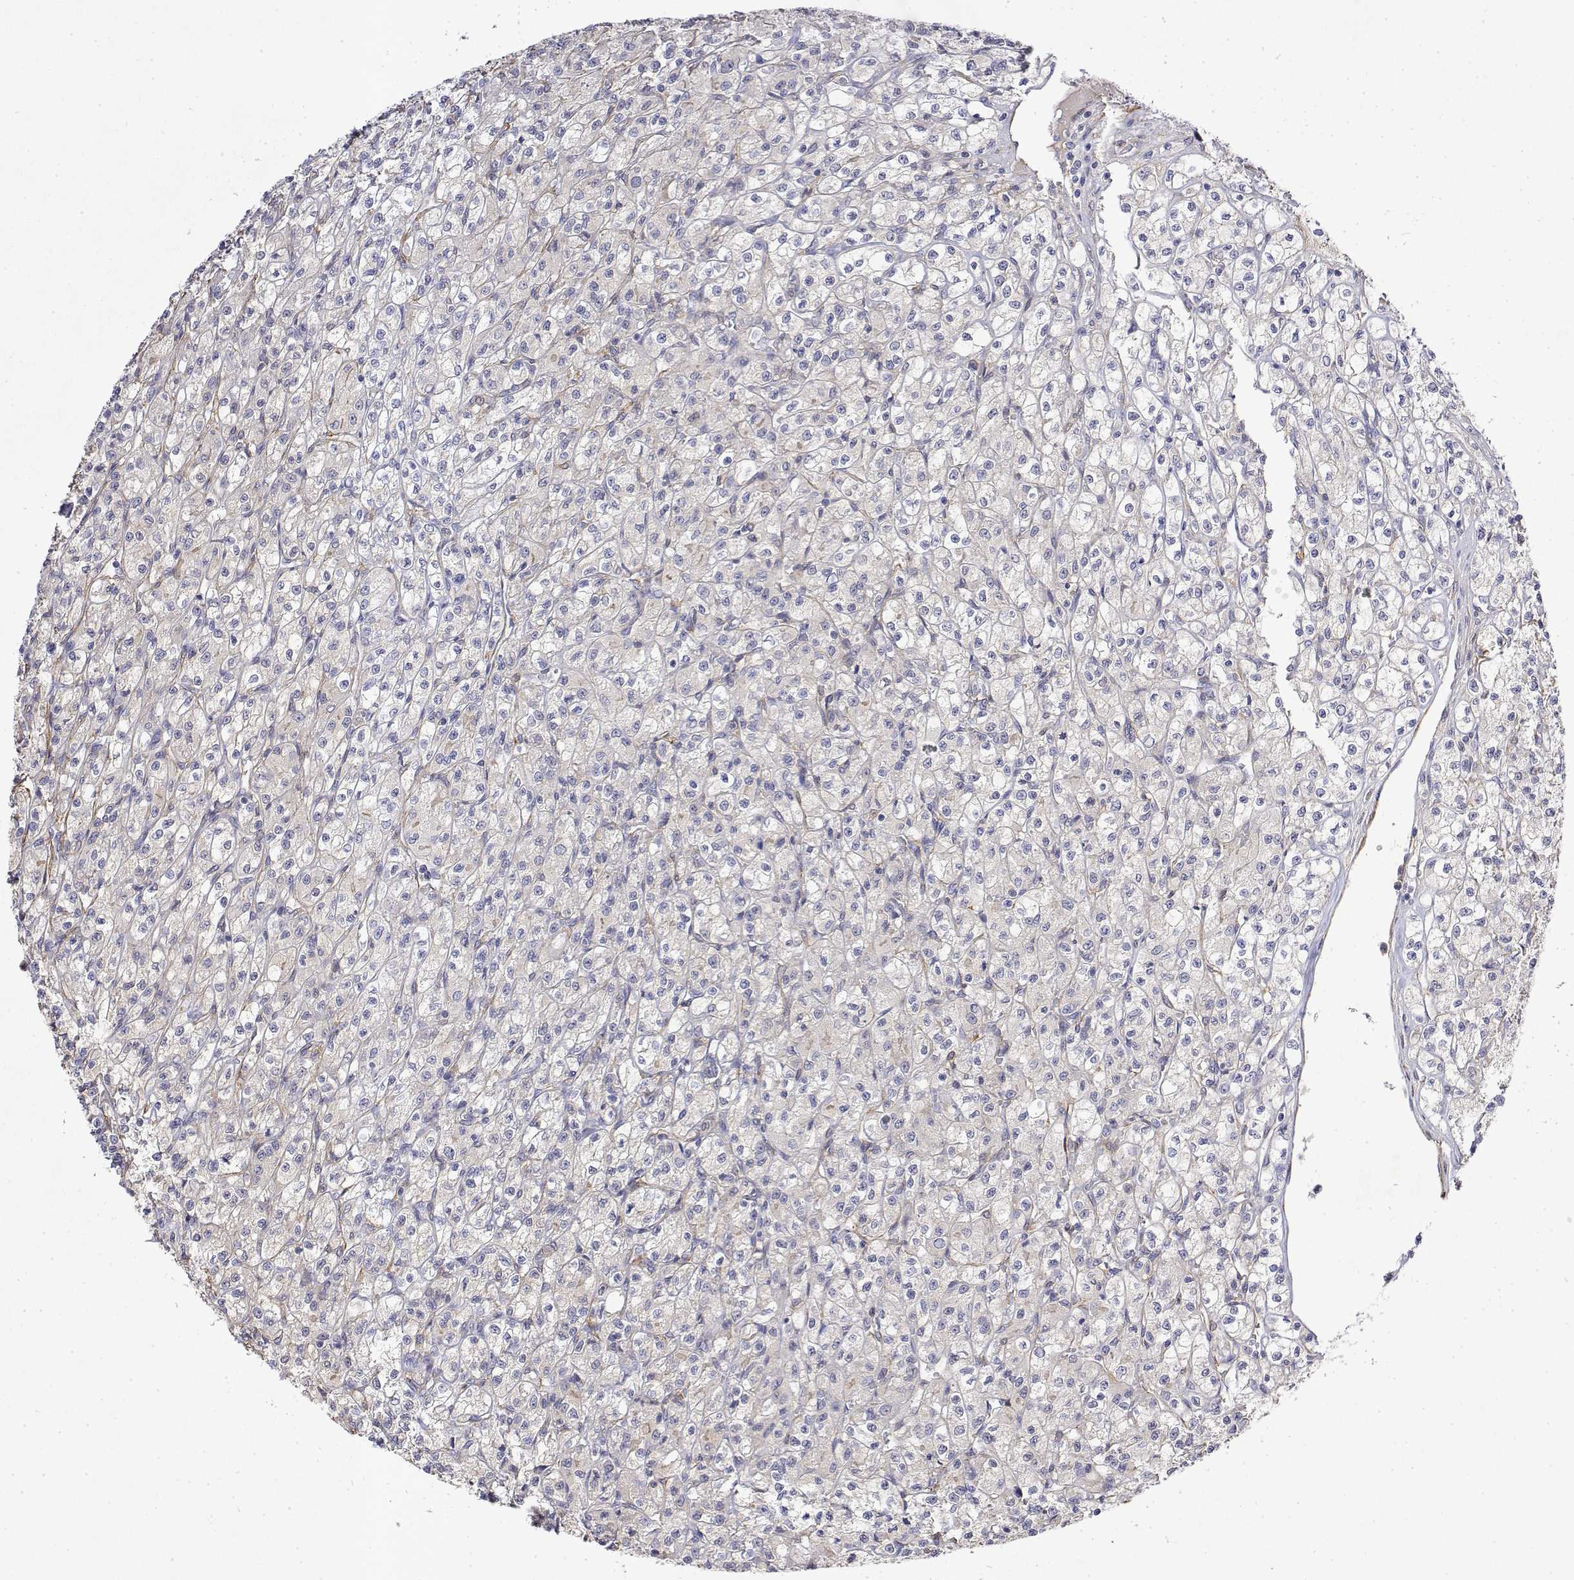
{"staining": {"intensity": "negative", "quantity": "none", "location": "none"}, "tissue": "renal cancer", "cell_type": "Tumor cells", "image_type": "cancer", "snomed": [{"axis": "morphology", "description": "Adenocarcinoma, NOS"}, {"axis": "topography", "description": "Kidney"}], "caption": "This is a photomicrograph of IHC staining of renal adenocarcinoma, which shows no staining in tumor cells. (DAB immunohistochemistry, high magnification).", "gene": "SOWAHD", "patient": {"sex": "female", "age": 70}}